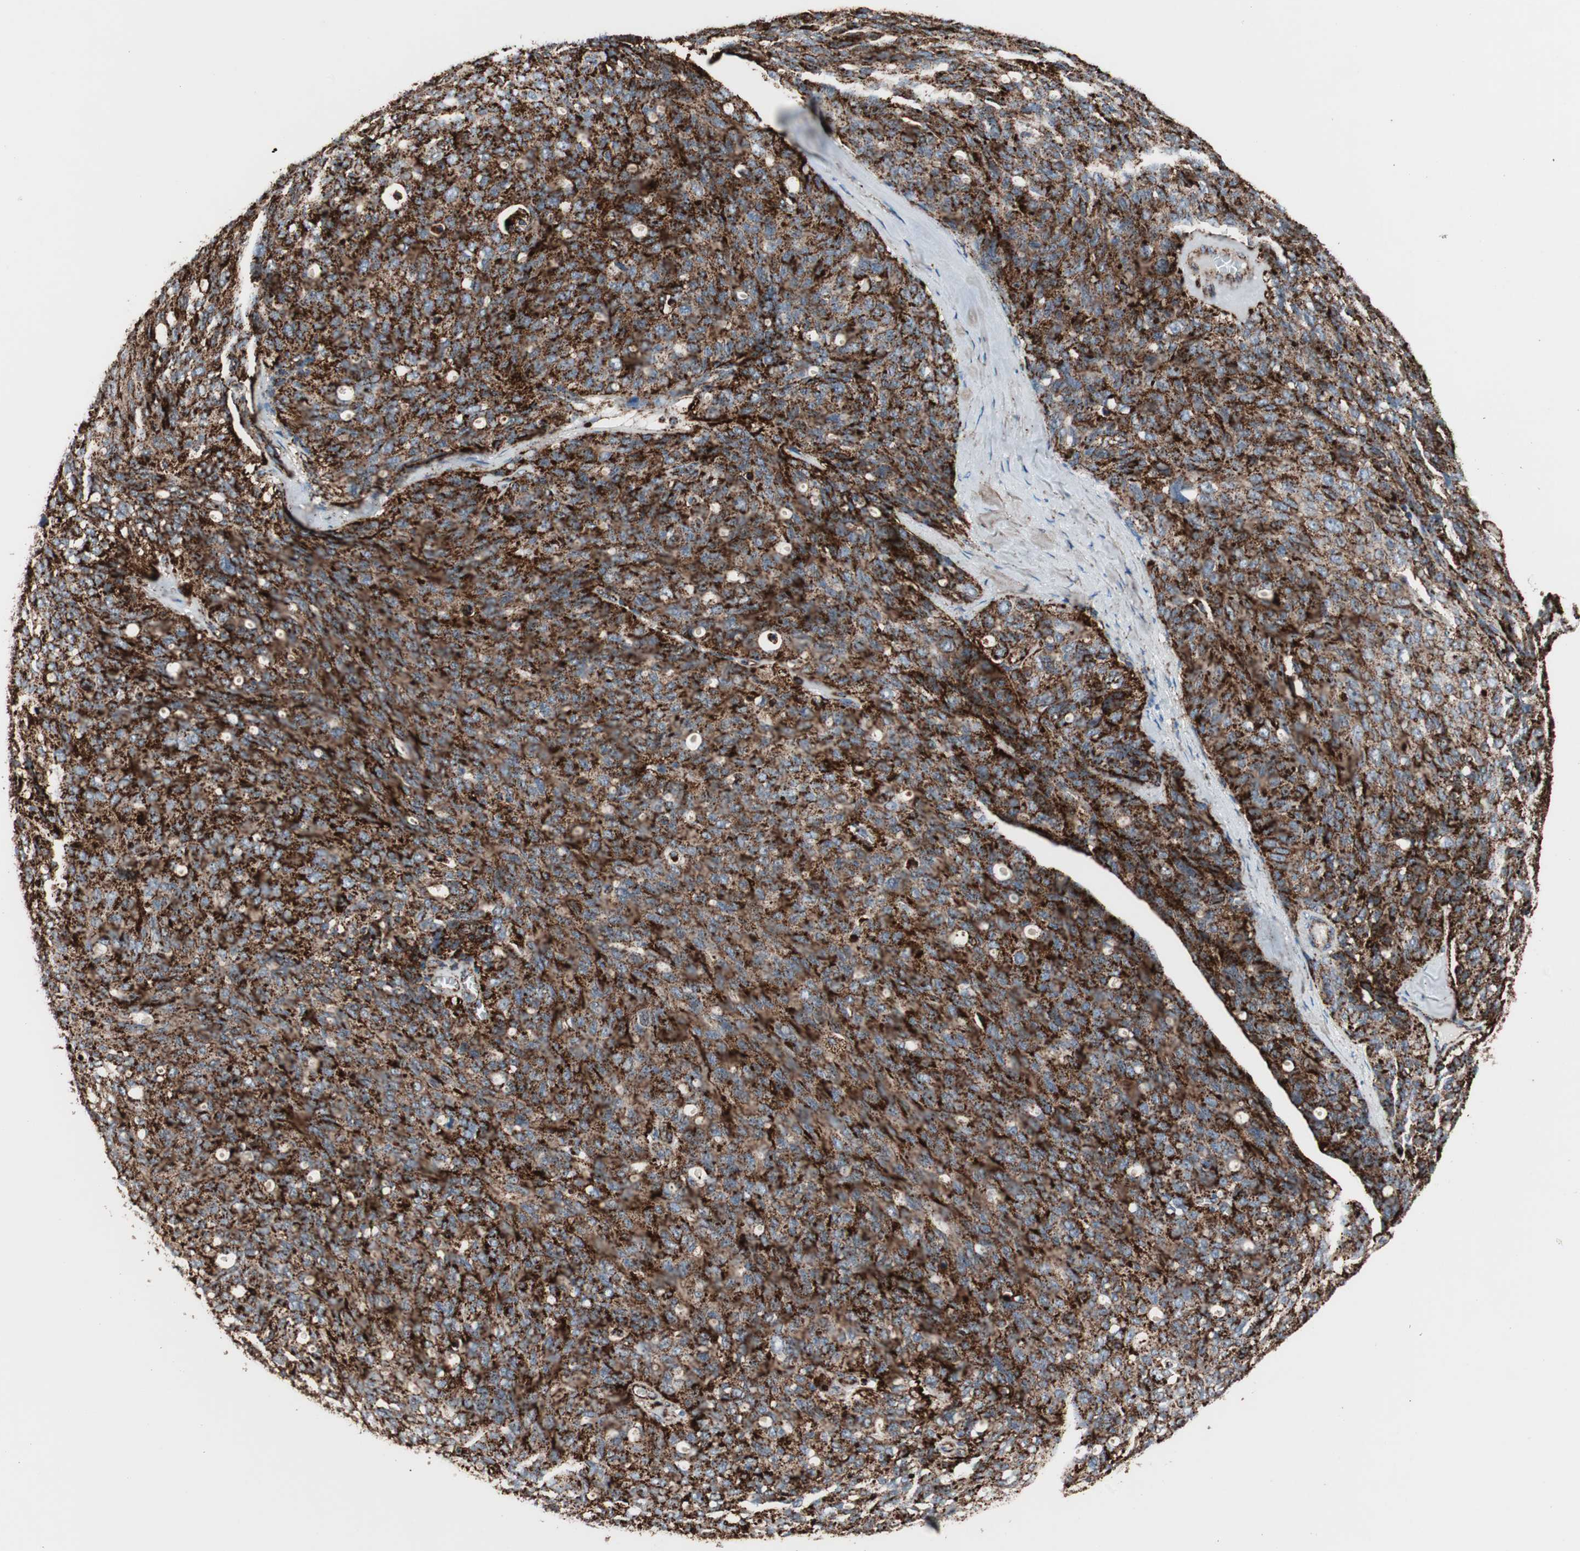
{"staining": {"intensity": "strong", "quantity": ">75%", "location": "cytoplasmic/membranous"}, "tissue": "ovarian cancer", "cell_type": "Tumor cells", "image_type": "cancer", "snomed": [{"axis": "morphology", "description": "Carcinoma, endometroid"}, {"axis": "topography", "description": "Ovary"}], "caption": "High-power microscopy captured an IHC histopathology image of endometroid carcinoma (ovarian), revealing strong cytoplasmic/membranous staining in about >75% of tumor cells.", "gene": "LAMP1", "patient": {"sex": "female", "age": 60}}